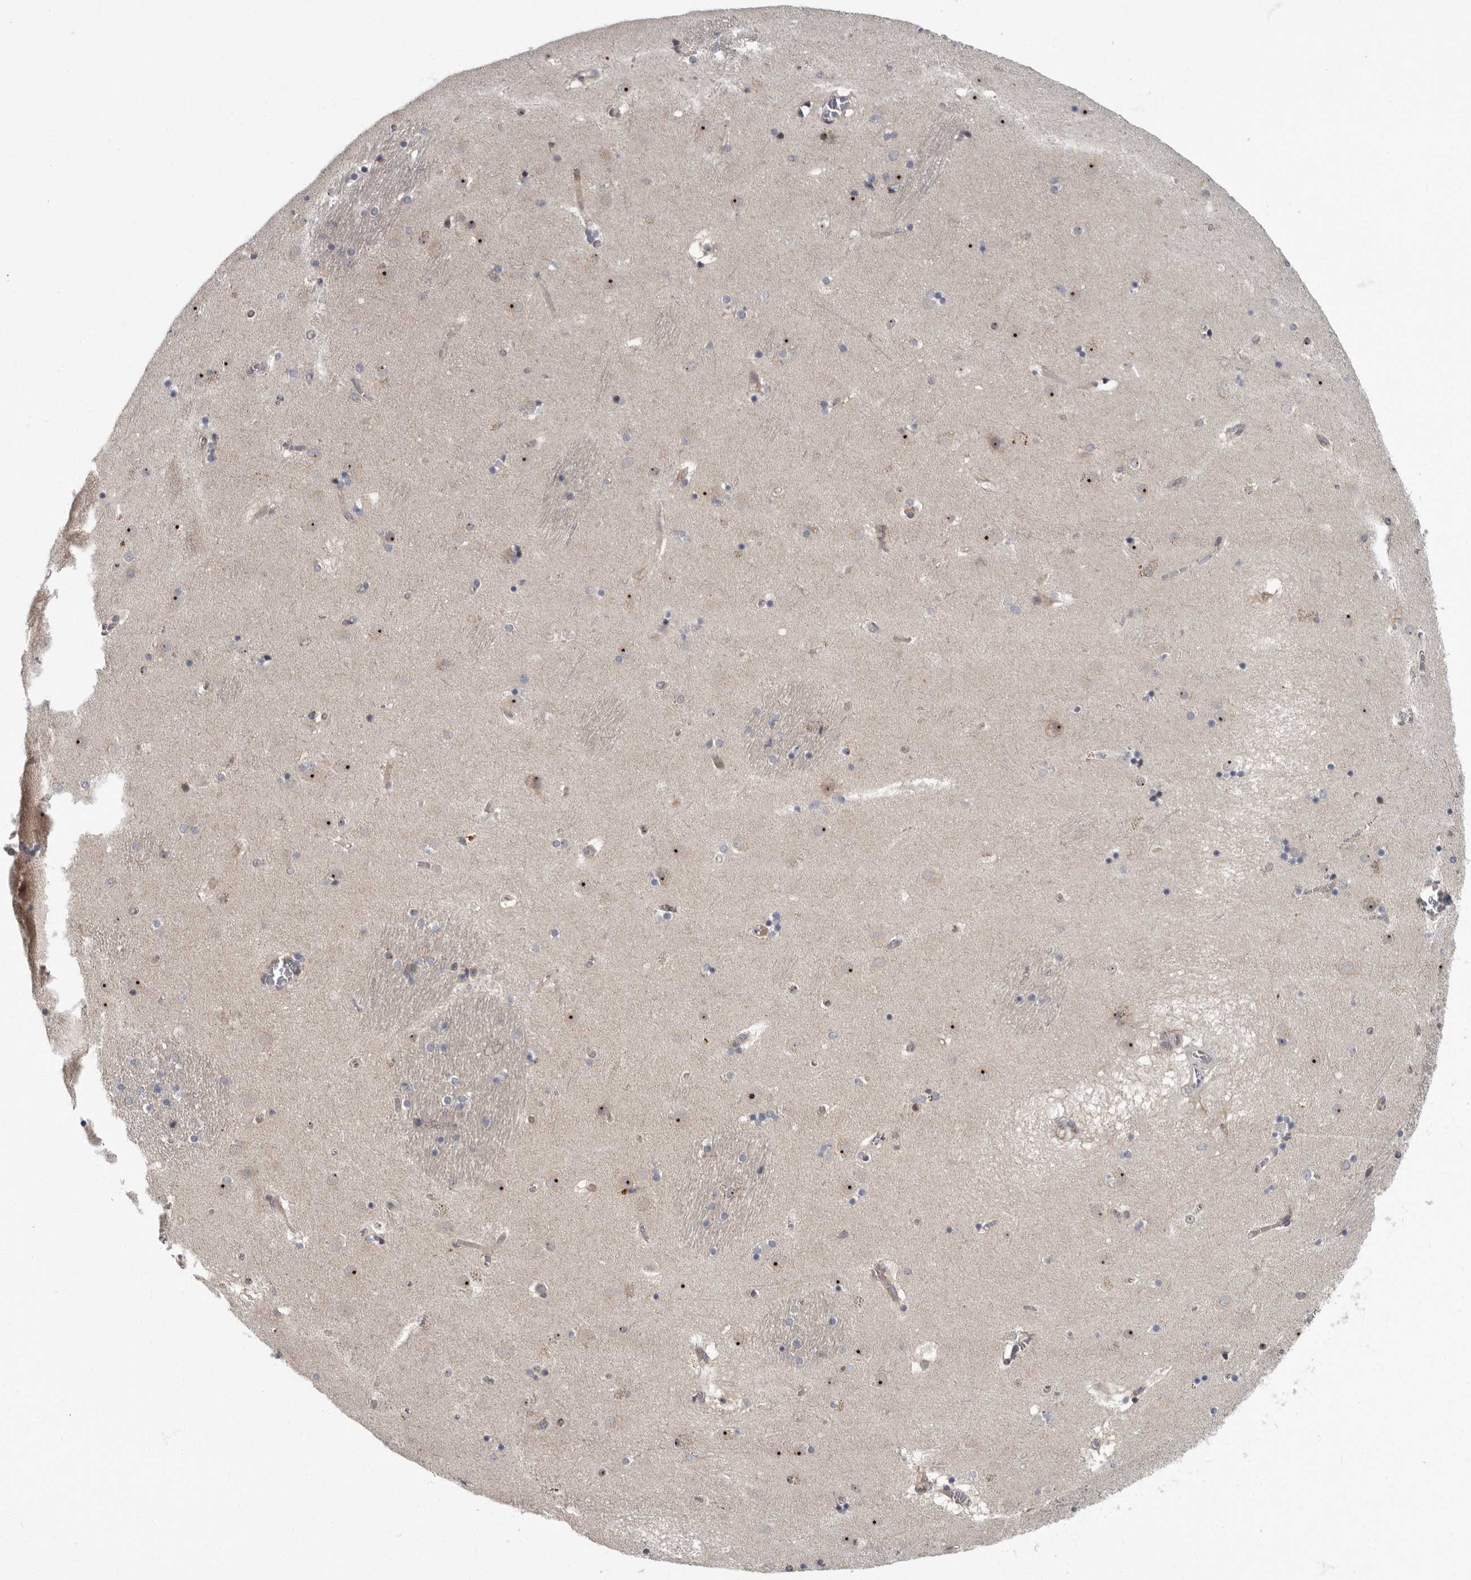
{"staining": {"intensity": "negative", "quantity": "none", "location": "none"}, "tissue": "caudate", "cell_type": "Glial cells", "image_type": "normal", "snomed": [{"axis": "morphology", "description": "Normal tissue, NOS"}, {"axis": "topography", "description": "Lateral ventricle wall"}], "caption": "Immunohistochemical staining of normal caudate shows no significant positivity in glial cells.", "gene": "PDCD11", "patient": {"sex": "male", "age": 70}}